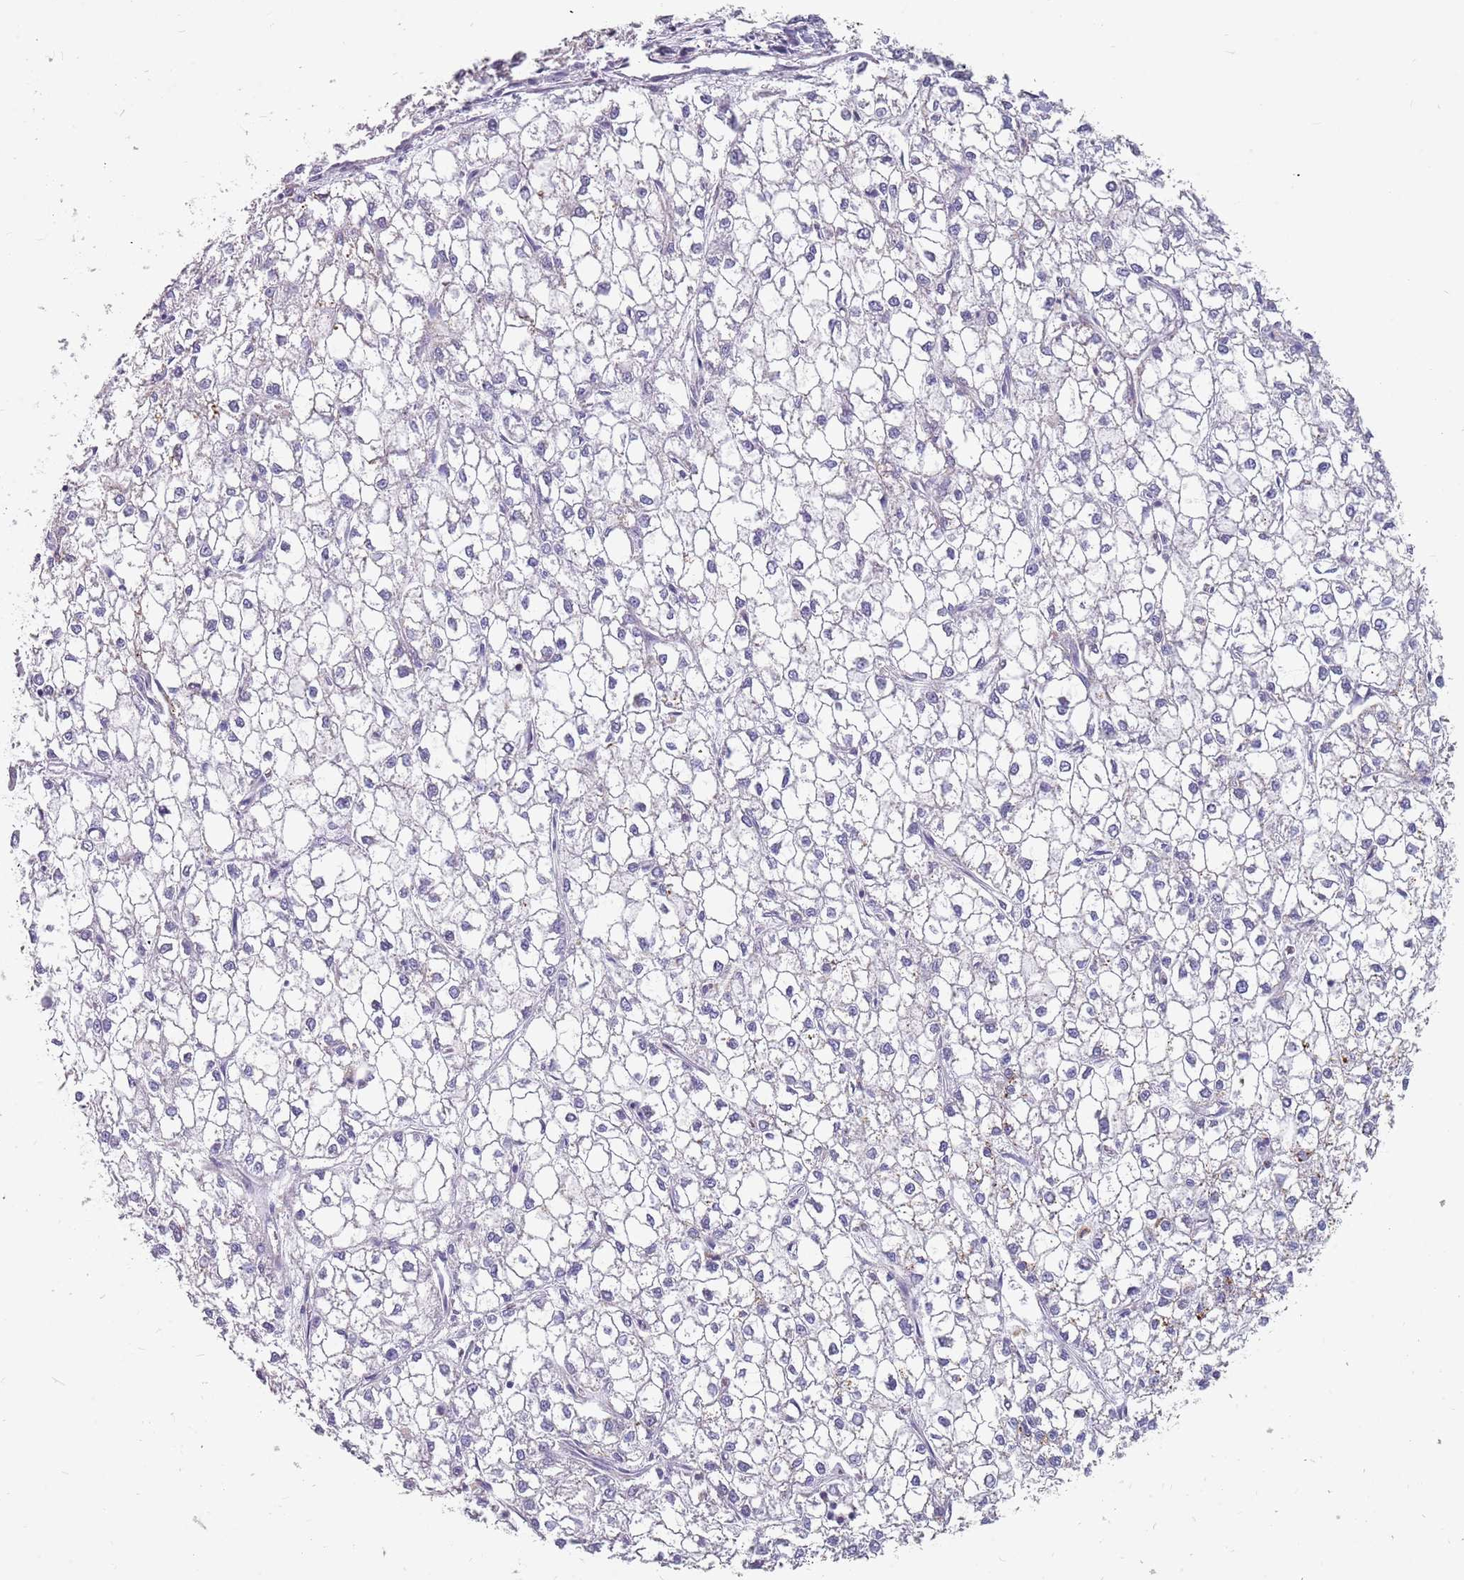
{"staining": {"intensity": "negative", "quantity": "none", "location": "none"}, "tissue": "liver cancer", "cell_type": "Tumor cells", "image_type": "cancer", "snomed": [{"axis": "morphology", "description": "Carcinoma, Hepatocellular, NOS"}, {"axis": "topography", "description": "Liver"}], "caption": "Immunohistochemistry photomicrograph of neoplastic tissue: human liver cancer stained with DAB demonstrates no significant protein positivity in tumor cells. (DAB (3,3'-diaminobenzidine) IHC, high magnification).", "gene": "CMTR2", "patient": {"sex": "female", "age": 43}}